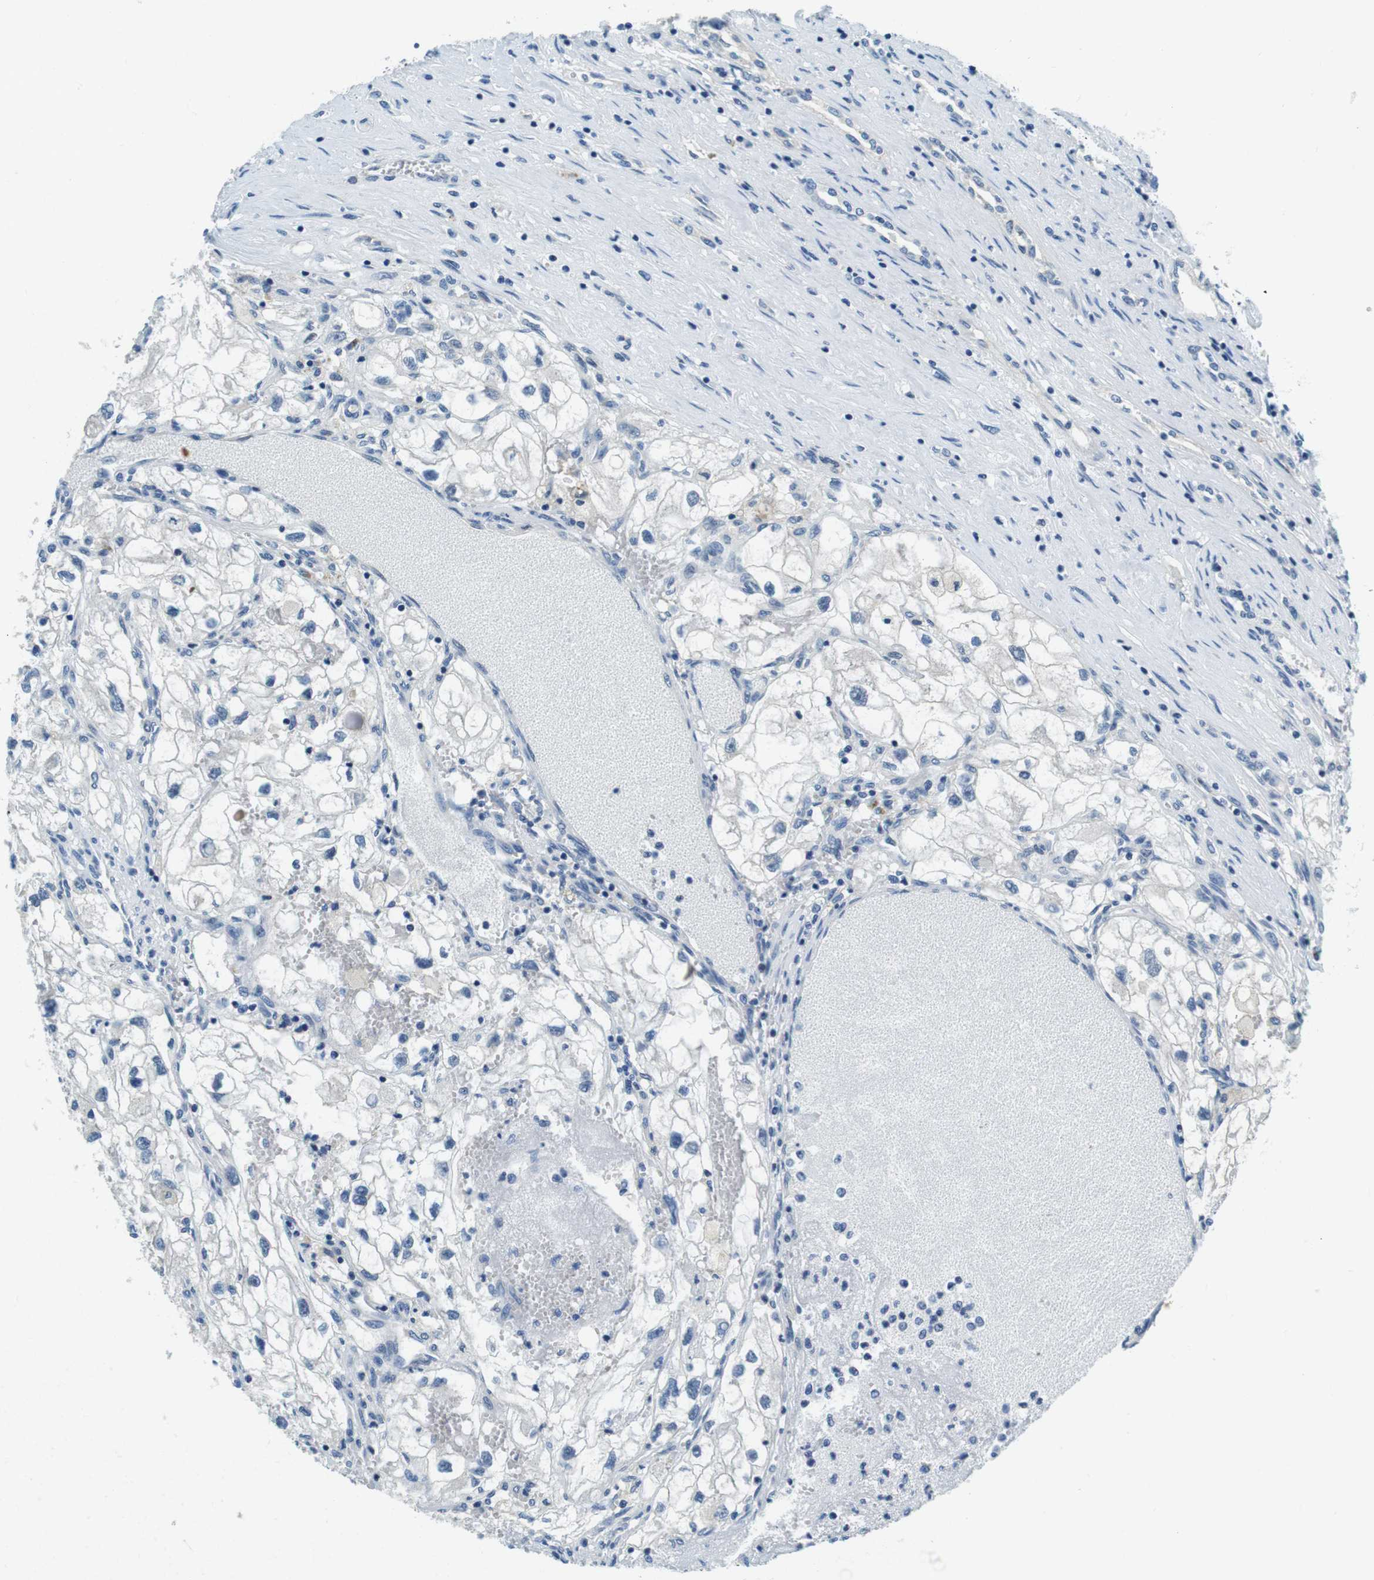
{"staining": {"intensity": "negative", "quantity": "none", "location": "none"}, "tissue": "renal cancer", "cell_type": "Tumor cells", "image_type": "cancer", "snomed": [{"axis": "morphology", "description": "Adenocarcinoma, NOS"}, {"axis": "topography", "description": "Kidney"}], "caption": "The micrograph shows no staining of tumor cells in renal cancer (adenocarcinoma).", "gene": "KCNJ5", "patient": {"sex": "female", "age": 70}}